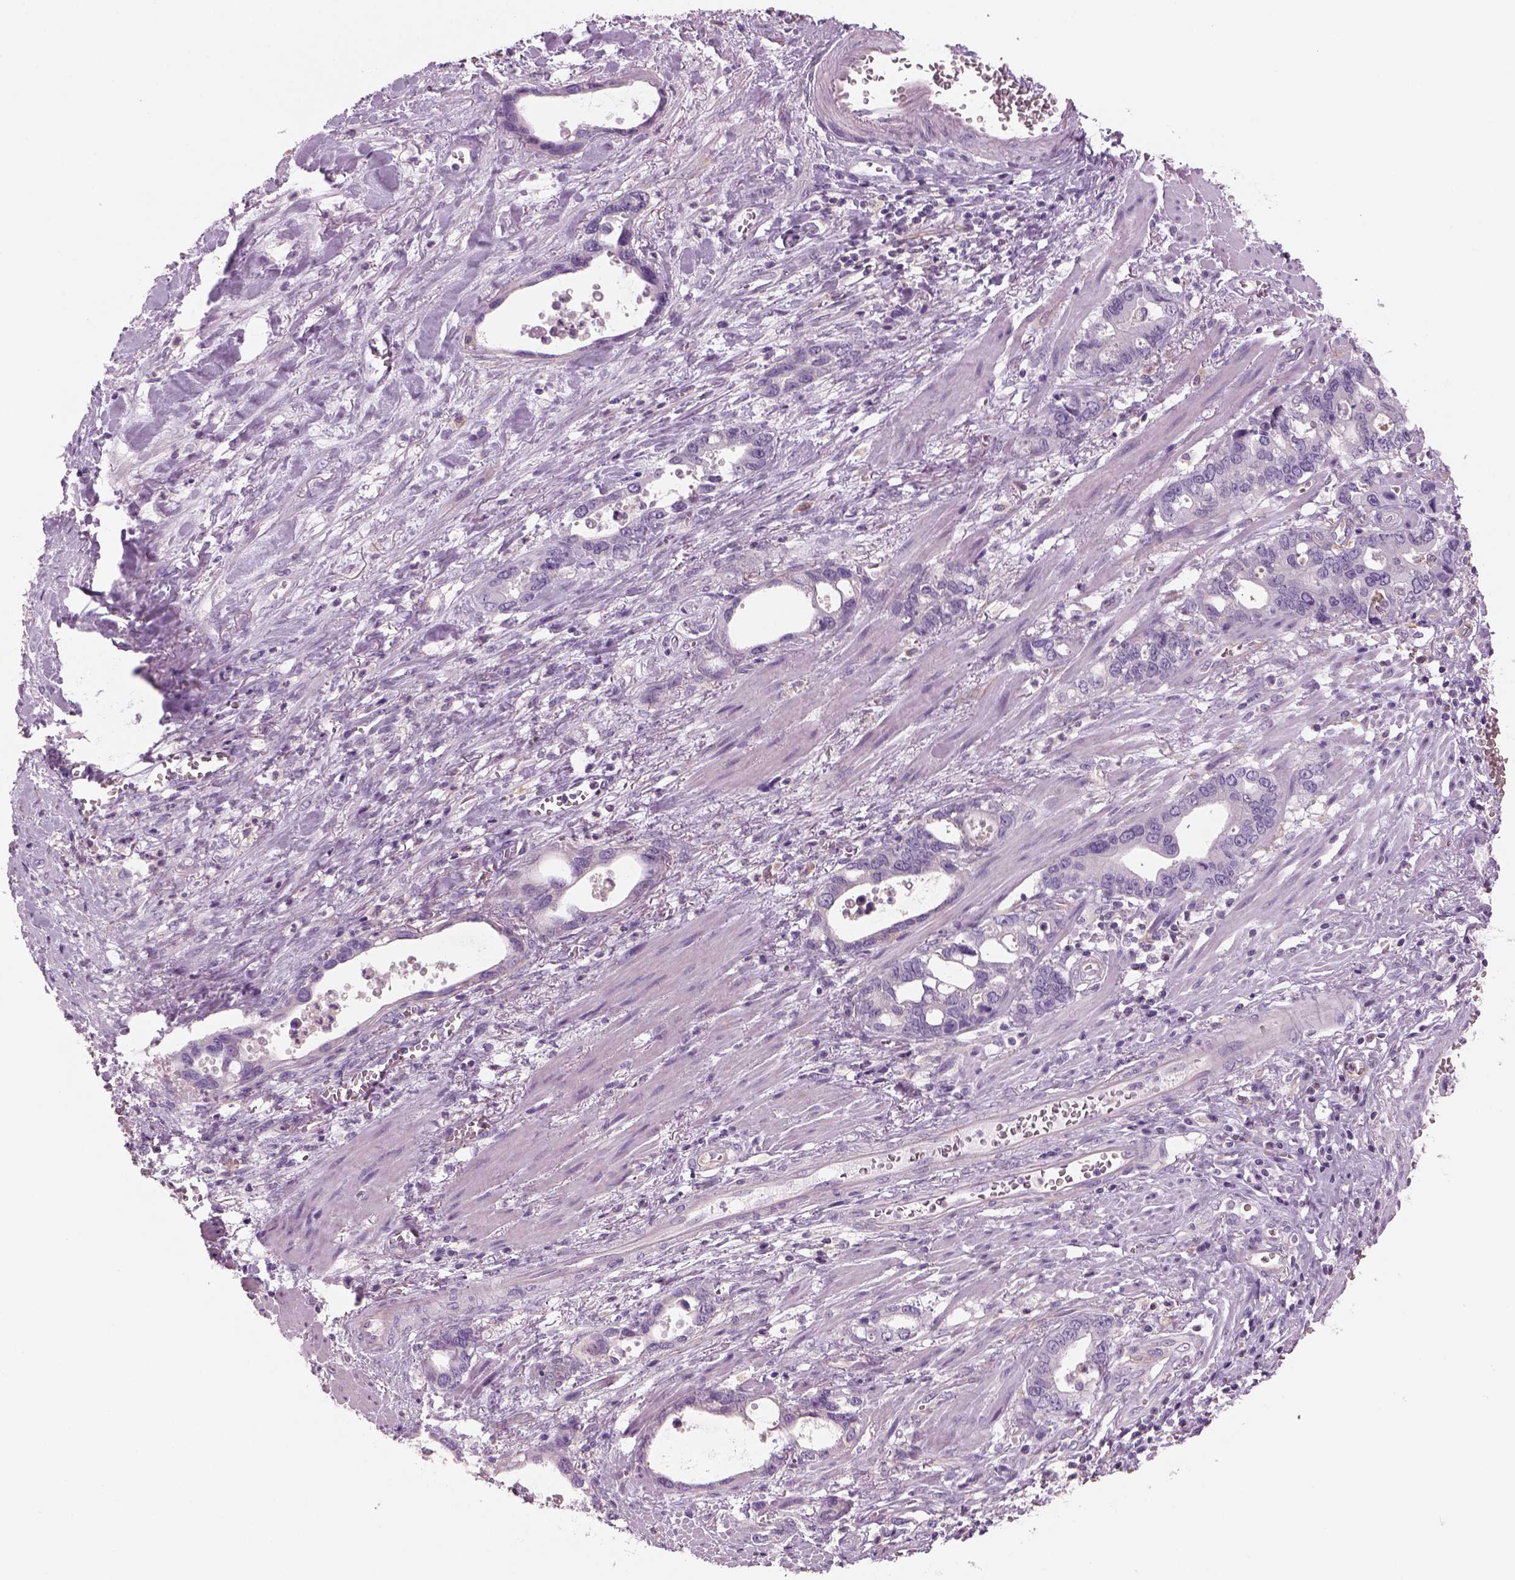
{"staining": {"intensity": "negative", "quantity": "none", "location": "none"}, "tissue": "stomach cancer", "cell_type": "Tumor cells", "image_type": "cancer", "snomed": [{"axis": "morphology", "description": "Normal tissue, NOS"}, {"axis": "morphology", "description": "Adenocarcinoma, NOS"}, {"axis": "topography", "description": "Esophagus"}, {"axis": "topography", "description": "Stomach, upper"}], "caption": "This is an IHC image of human stomach adenocarcinoma. There is no expression in tumor cells.", "gene": "SLC1A7", "patient": {"sex": "male", "age": 74}}